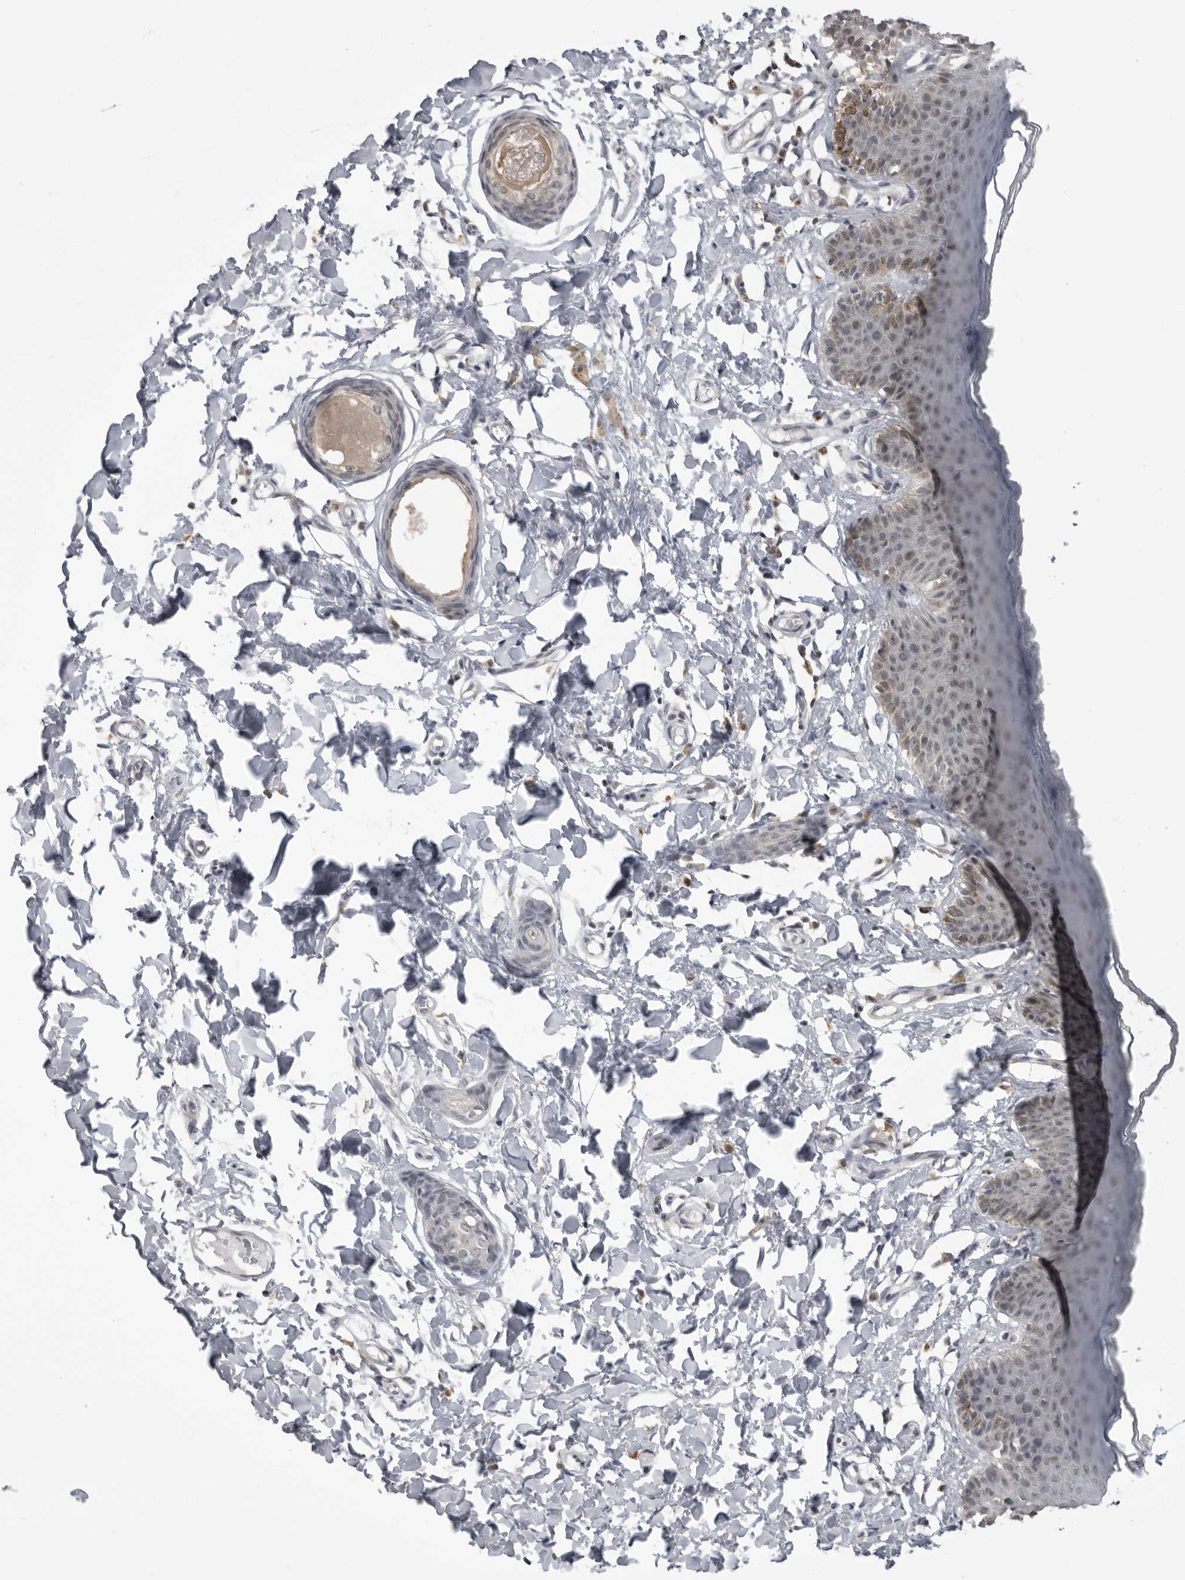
{"staining": {"intensity": "moderate", "quantity": "25%-75%", "location": "cytoplasmic/membranous,nuclear"}, "tissue": "skin", "cell_type": "Epidermal cells", "image_type": "normal", "snomed": [{"axis": "morphology", "description": "Normal tissue, NOS"}, {"axis": "topography", "description": "Vulva"}], "caption": "Immunohistochemistry (IHC) micrograph of benign human skin stained for a protein (brown), which reveals medium levels of moderate cytoplasmic/membranous,nuclear positivity in approximately 25%-75% of epidermal cells.", "gene": "PDCL3", "patient": {"sex": "female", "age": 66}}